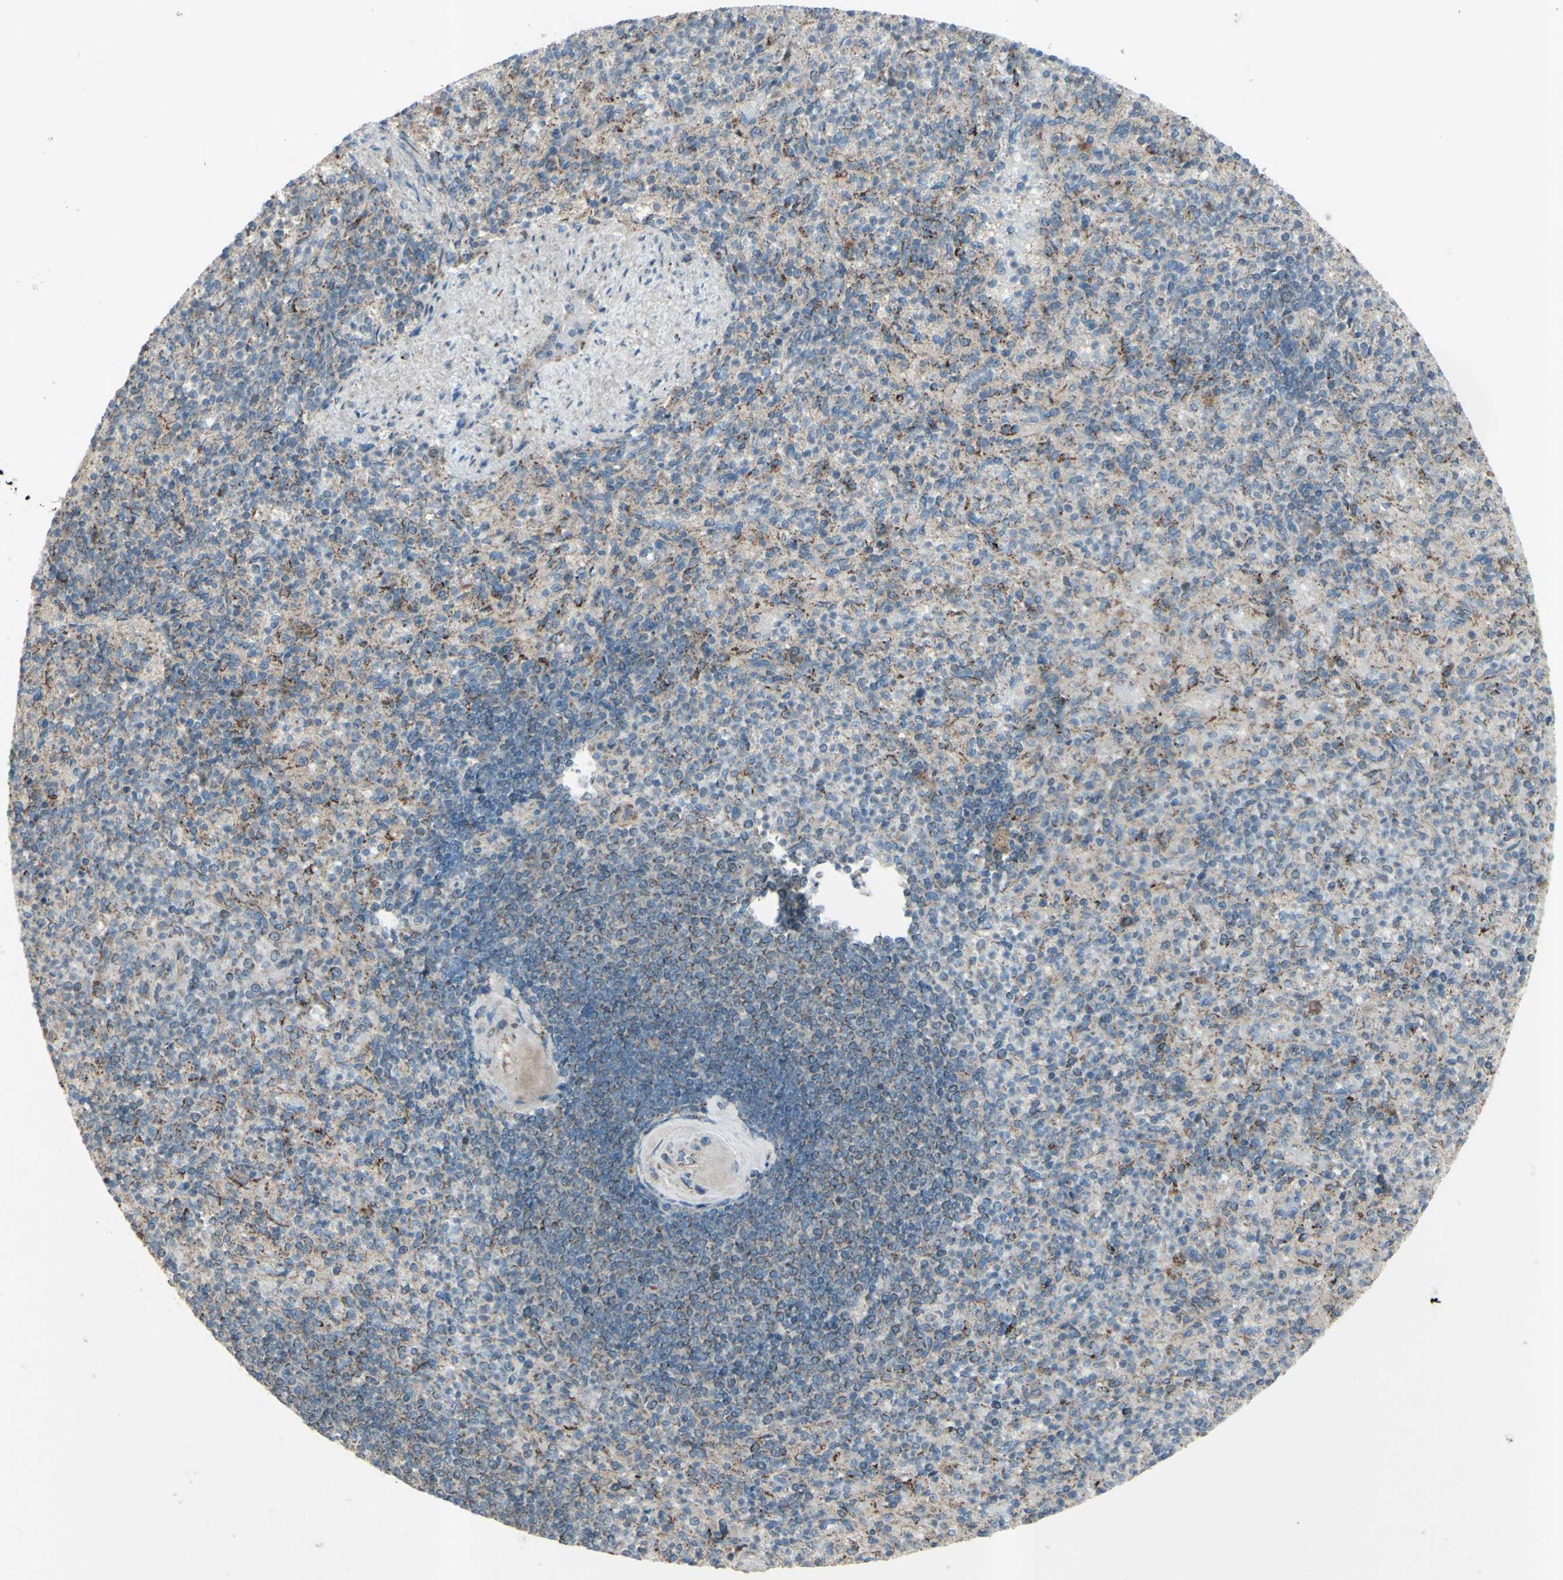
{"staining": {"intensity": "strong", "quantity": "25%-75%", "location": "cytoplasmic/membranous"}, "tissue": "spleen", "cell_type": "Cells in red pulp", "image_type": "normal", "snomed": [{"axis": "morphology", "description": "Normal tissue, NOS"}, {"axis": "topography", "description": "Spleen"}], "caption": "This histopathology image displays immunohistochemistry staining of benign spleen, with high strong cytoplasmic/membranous staining in approximately 25%-75% of cells in red pulp.", "gene": "RHOT1", "patient": {"sex": "female", "age": 74}}